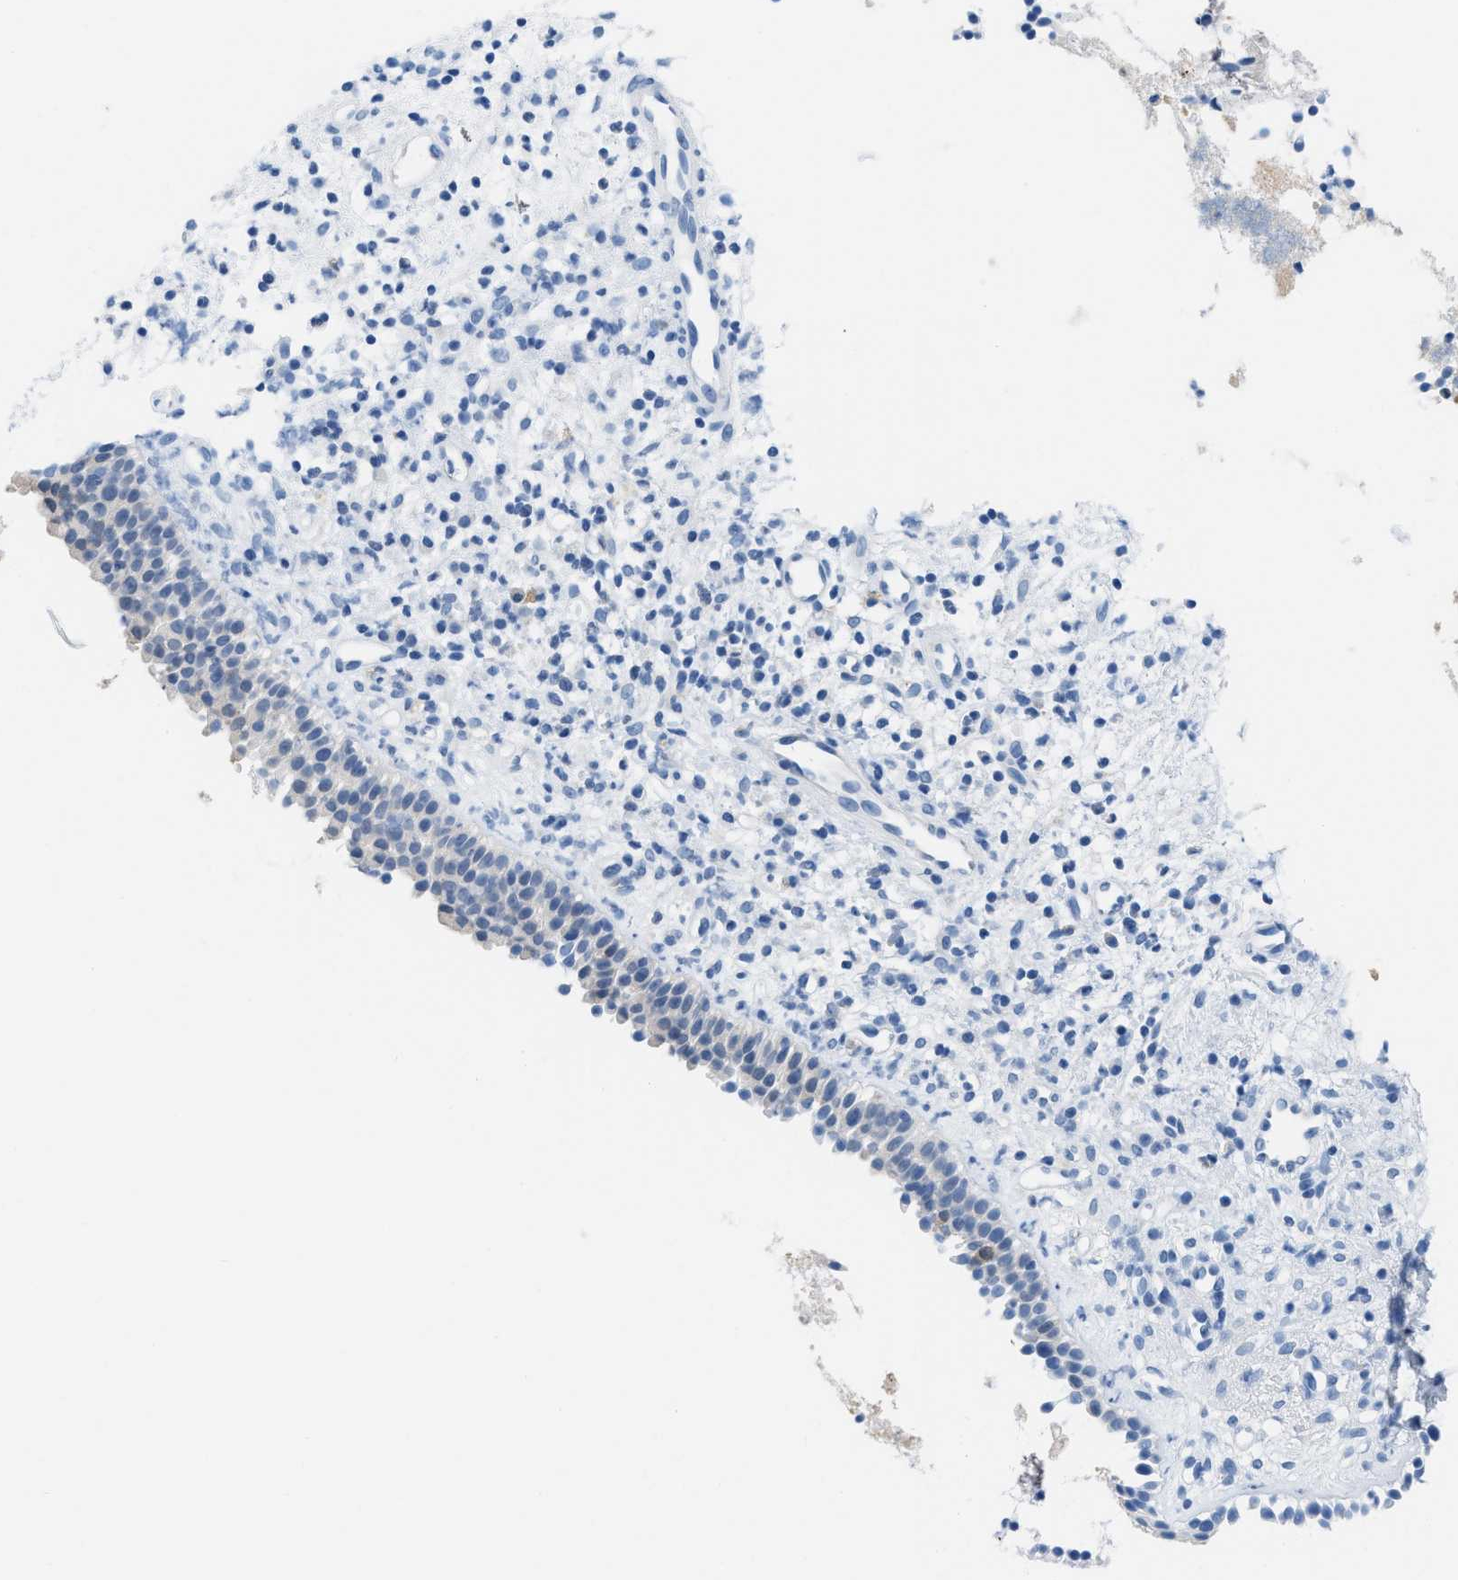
{"staining": {"intensity": "weak", "quantity": ">75%", "location": "cytoplasmic/membranous"}, "tissue": "nasopharynx", "cell_type": "Respiratory epithelial cells", "image_type": "normal", "snomed": [{"axis": "morphology", "description": "Normal tissue, NOS"}, {"axis": "topography", "description": "Nasopharynx"}], "caption": "A brown stain highlights weak cytoplasmic/membranous expression of a protein in respiratory epithelial cells of benign nasopharynx. The staining is performed using DAB (3,3'-diaminobenzidine) brown chromogen to label protein expression. The nuclei are counter-stained blue using hematoxylin.", "gene": "CSTB", "patient": {"sex": "male", "age": 21}}